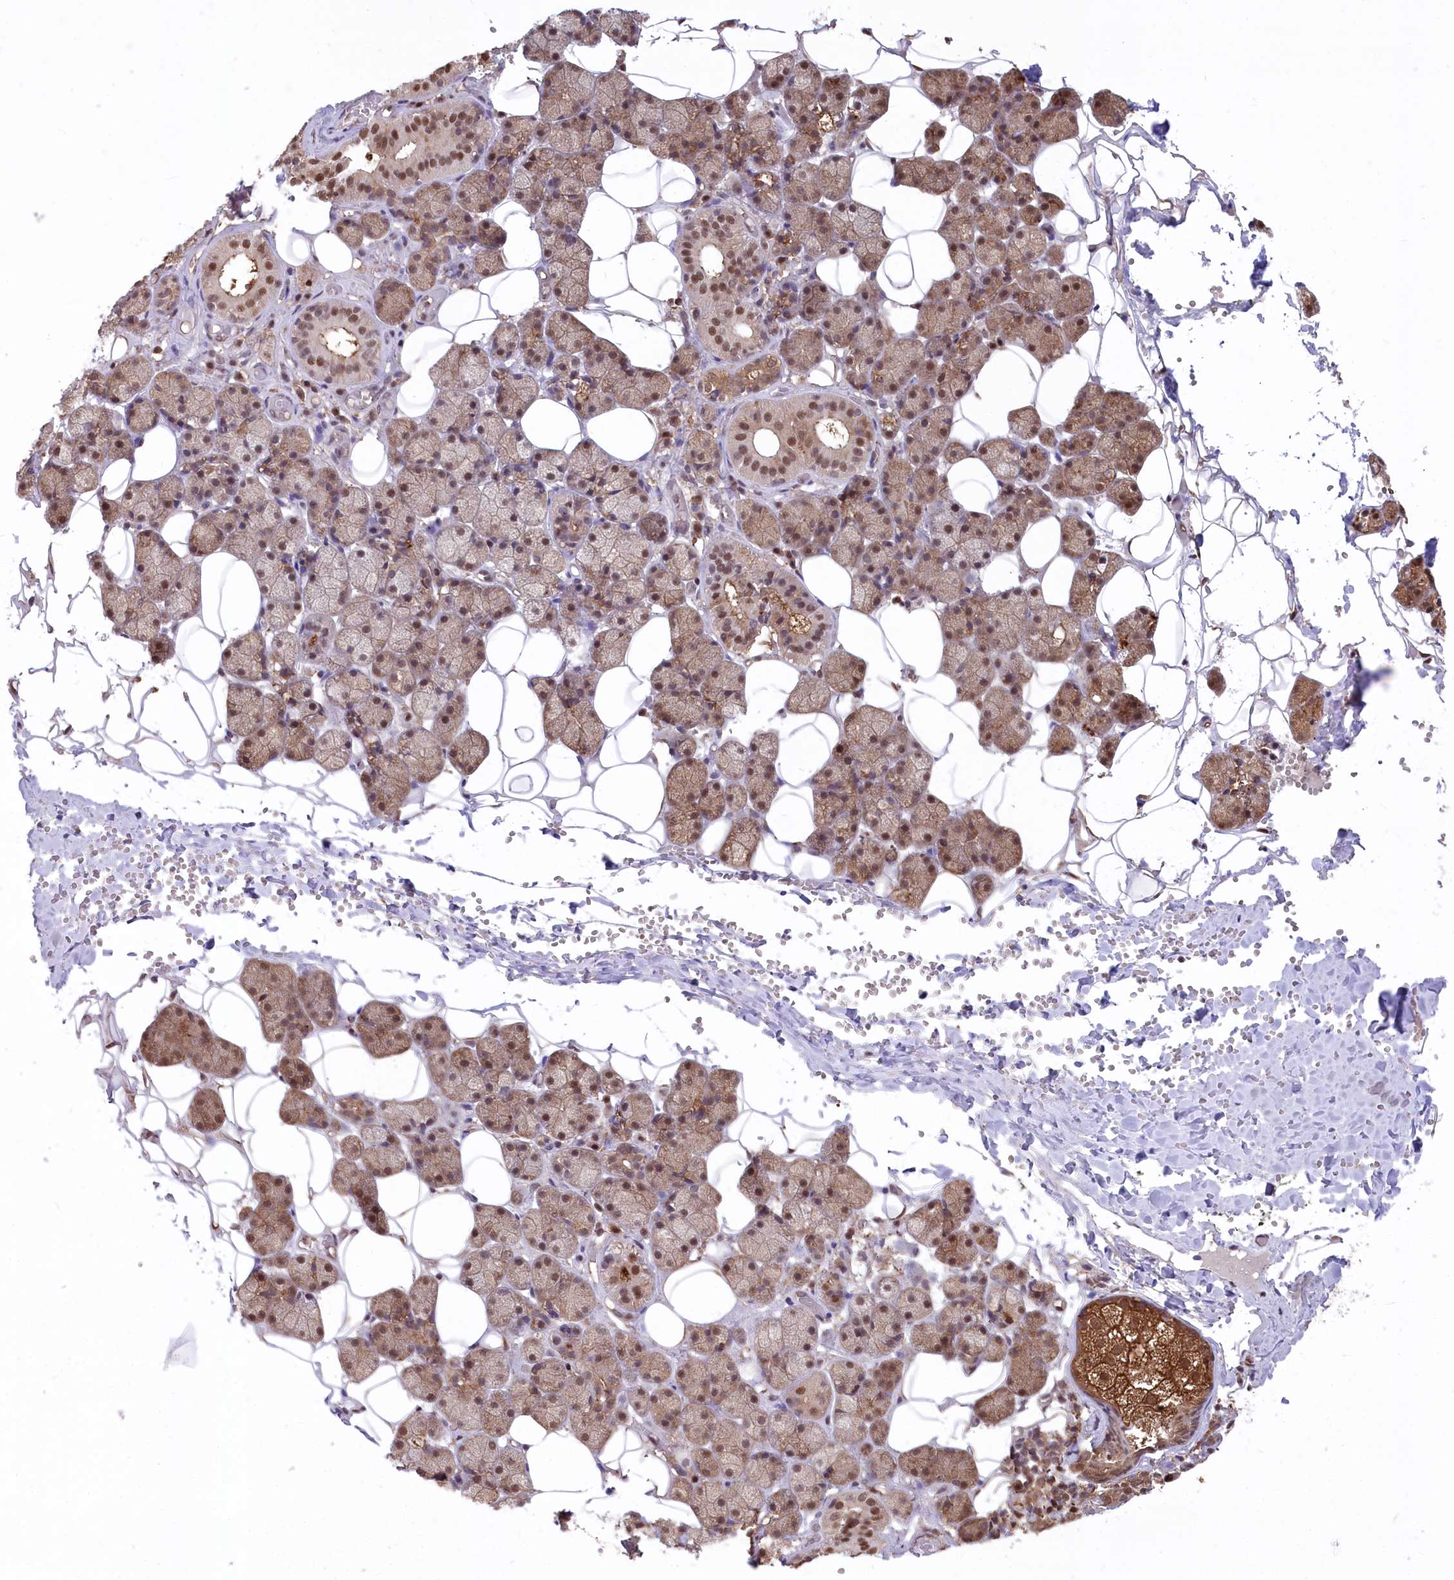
{"staining": {"intensity": "moderate", "quantity": ">75%", "location": "cytoplasmic/membranous,nuclear"}, "tissue": "salivary gland", "cell_type": "Glandular cells", "image_type": "normal", "snomed": [{"axis": "morphology", "description": "Normal tissue, NOS"}, {"axis": "topography", "description": "Salivary gland"}], "caption": "High-power microscopy captured an immunohistochemistry micrograph of normal salivary gland, revealing moderate cytoplasmic/membranous,nuclear staining in approximately >75% of glandular cells. The protein of interest is stained brown, and the nuclei are stained in blue (DAB IHC with brightfield microscopy, high magnification).", "gene": "PSMA1", "patient": {"sex": "female", "age": 33}}